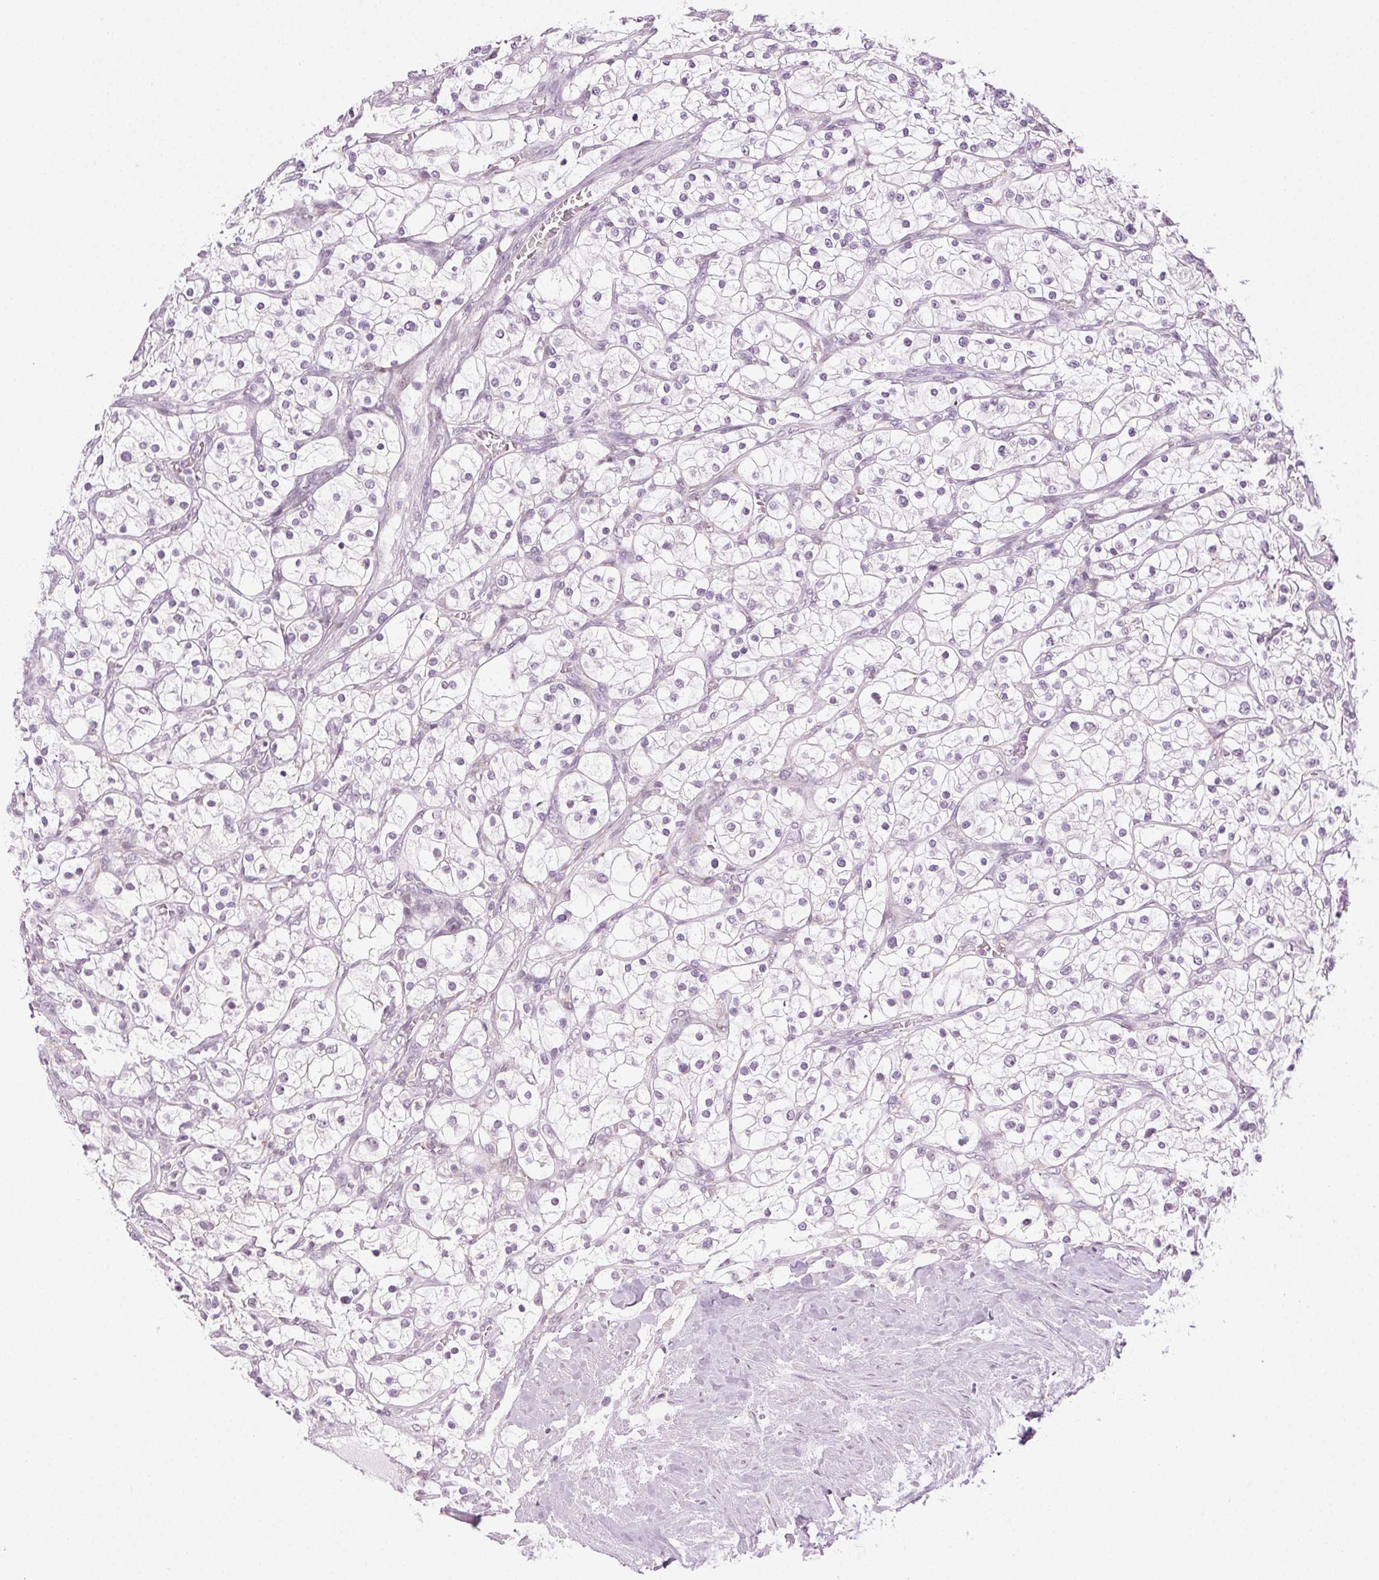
{"staining": {"intensity": "negative", "quantity": "none", "location": "none"}, "tissue": "renal cancer", "cell_type": "Tumor cells", "image_type": "cancer", "snomed": [{"axis": "morphology", "description": "Adenocarcinoma, NOS"}, {"axis": "topography", "description": "Kidney"}], "caption": "Histopathology image shows no significant protein staining in tumor cells of renal cancer (adenocarcinoma). Brightfield microscopy of immunohistochemistry stained with DAB (3,3'-diaminobenzidine) (brown) and hematoxylin (blue), captured at high magnification.", "gene": "AIF1L", "patient": {"sex": "male", "age": 80}}